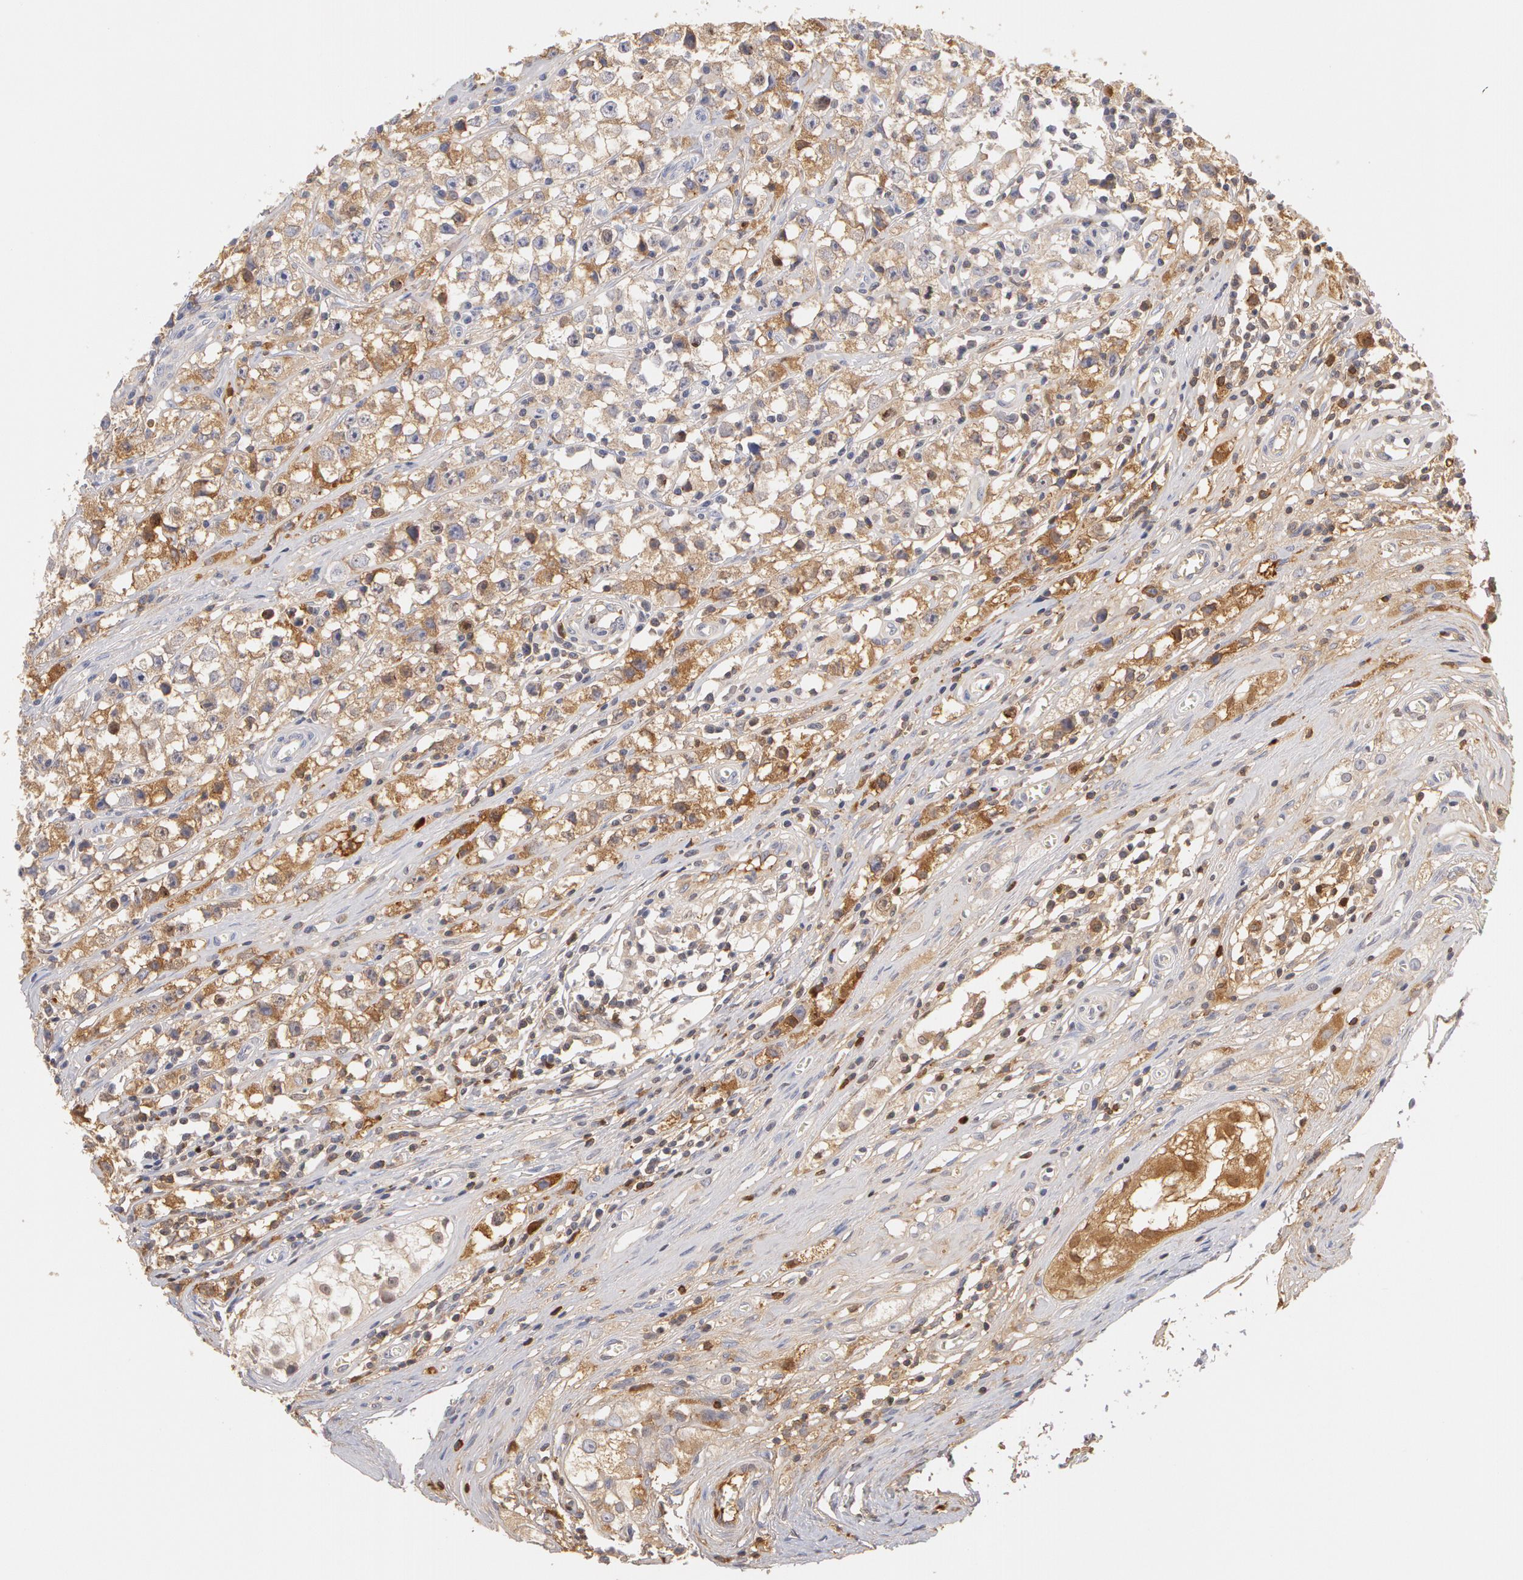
{"staining": {"intensity": "moderate", "quantity": "25%-75%", "location": "cytoplasmic/membranous"}, "tissue": "testis cancer", "cell_type": "Tumor cells", "image_type": "cancer", "snomed": [{"axis": "morphology", "description": "Seminoma, NOS"}, {"axis": "topography", "description": "Testis"}], "caption": "A high-resolution micrograph shows immunohistochemistry (IHC) staining of seminoma (testis), which displays moderate cytoplasmic/membranous staining in approximately 25%-75% of tumor cells.", "gene": "GC", "patient": {"sex": "male", "age": 35}}